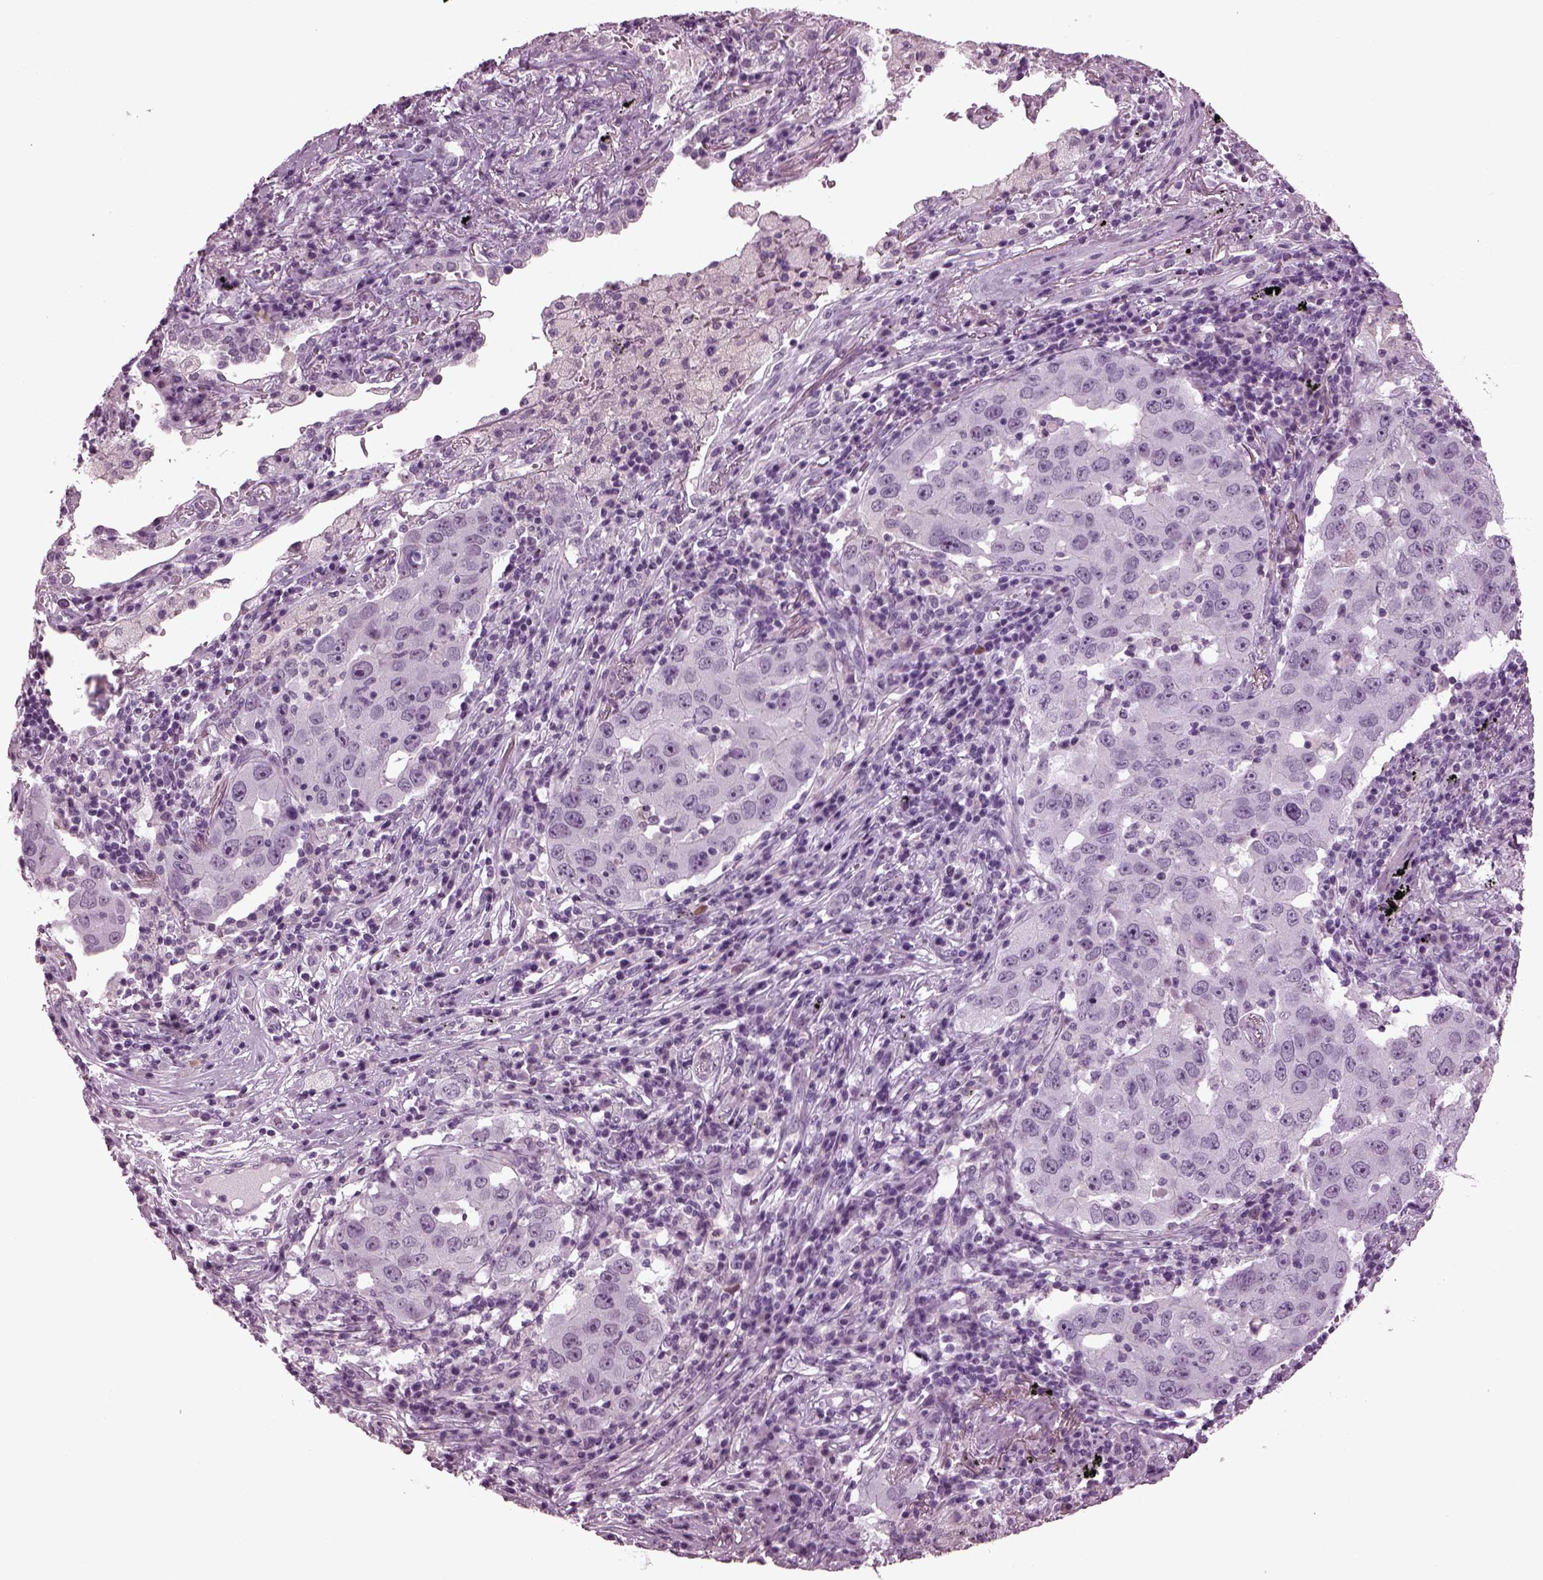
{"staining": {"intensity": "negative", "quantity": "none", "location": "none"}, "tissue": "lung cancer", "cell_type": "Tumor cells", "image_type": "cancer", "snomed": [{"axis": "morphology", "description": "Adenocarcinoma, NOS"}, {"axis": "topography", "description": "Lung"}], "caption": "Human adenocarcinoma (lung) stained for a protein using IHC exhibits no staining in tumor cells.", "gene": "SLC6A17", "patient": {"sex": "male", "age": 73}}